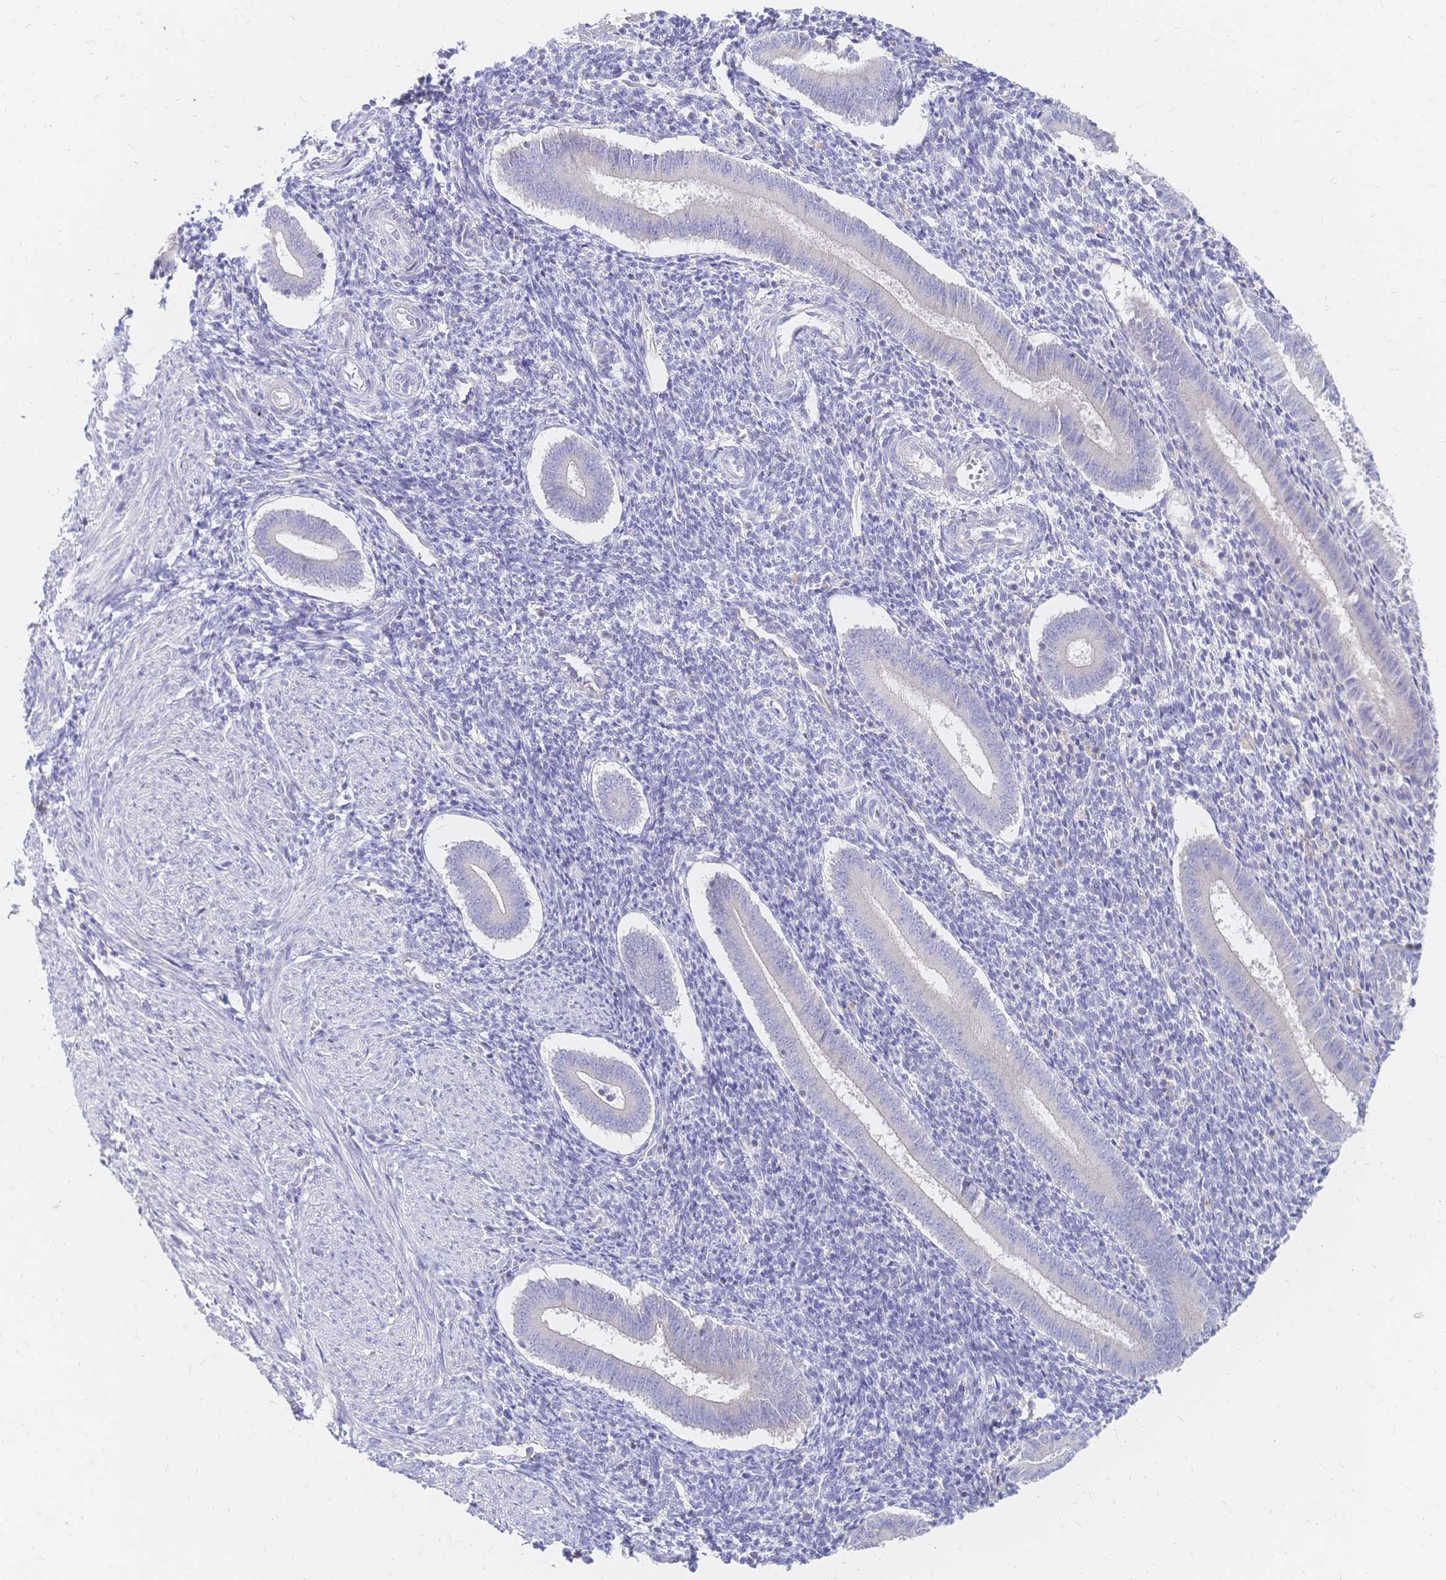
{"staining": {"intensity": "negative", "quantity": "none", "location": "none"}, "tissue": "endometrium", "cell_type": "Cells in endometrial stroma", "image_type": "normal", "snomed": [{"axis": "morphology", "description": "Normal tissue, NOS"}, {"axis": "topography", "description": "Endometrium"}], "caption": "Immunohistochemical staining of normal human endometrium displays no significant staining in cells in endometrial stroma.", "gene": "VWC2L", "patient": {"sex": "female", "age": 25}}